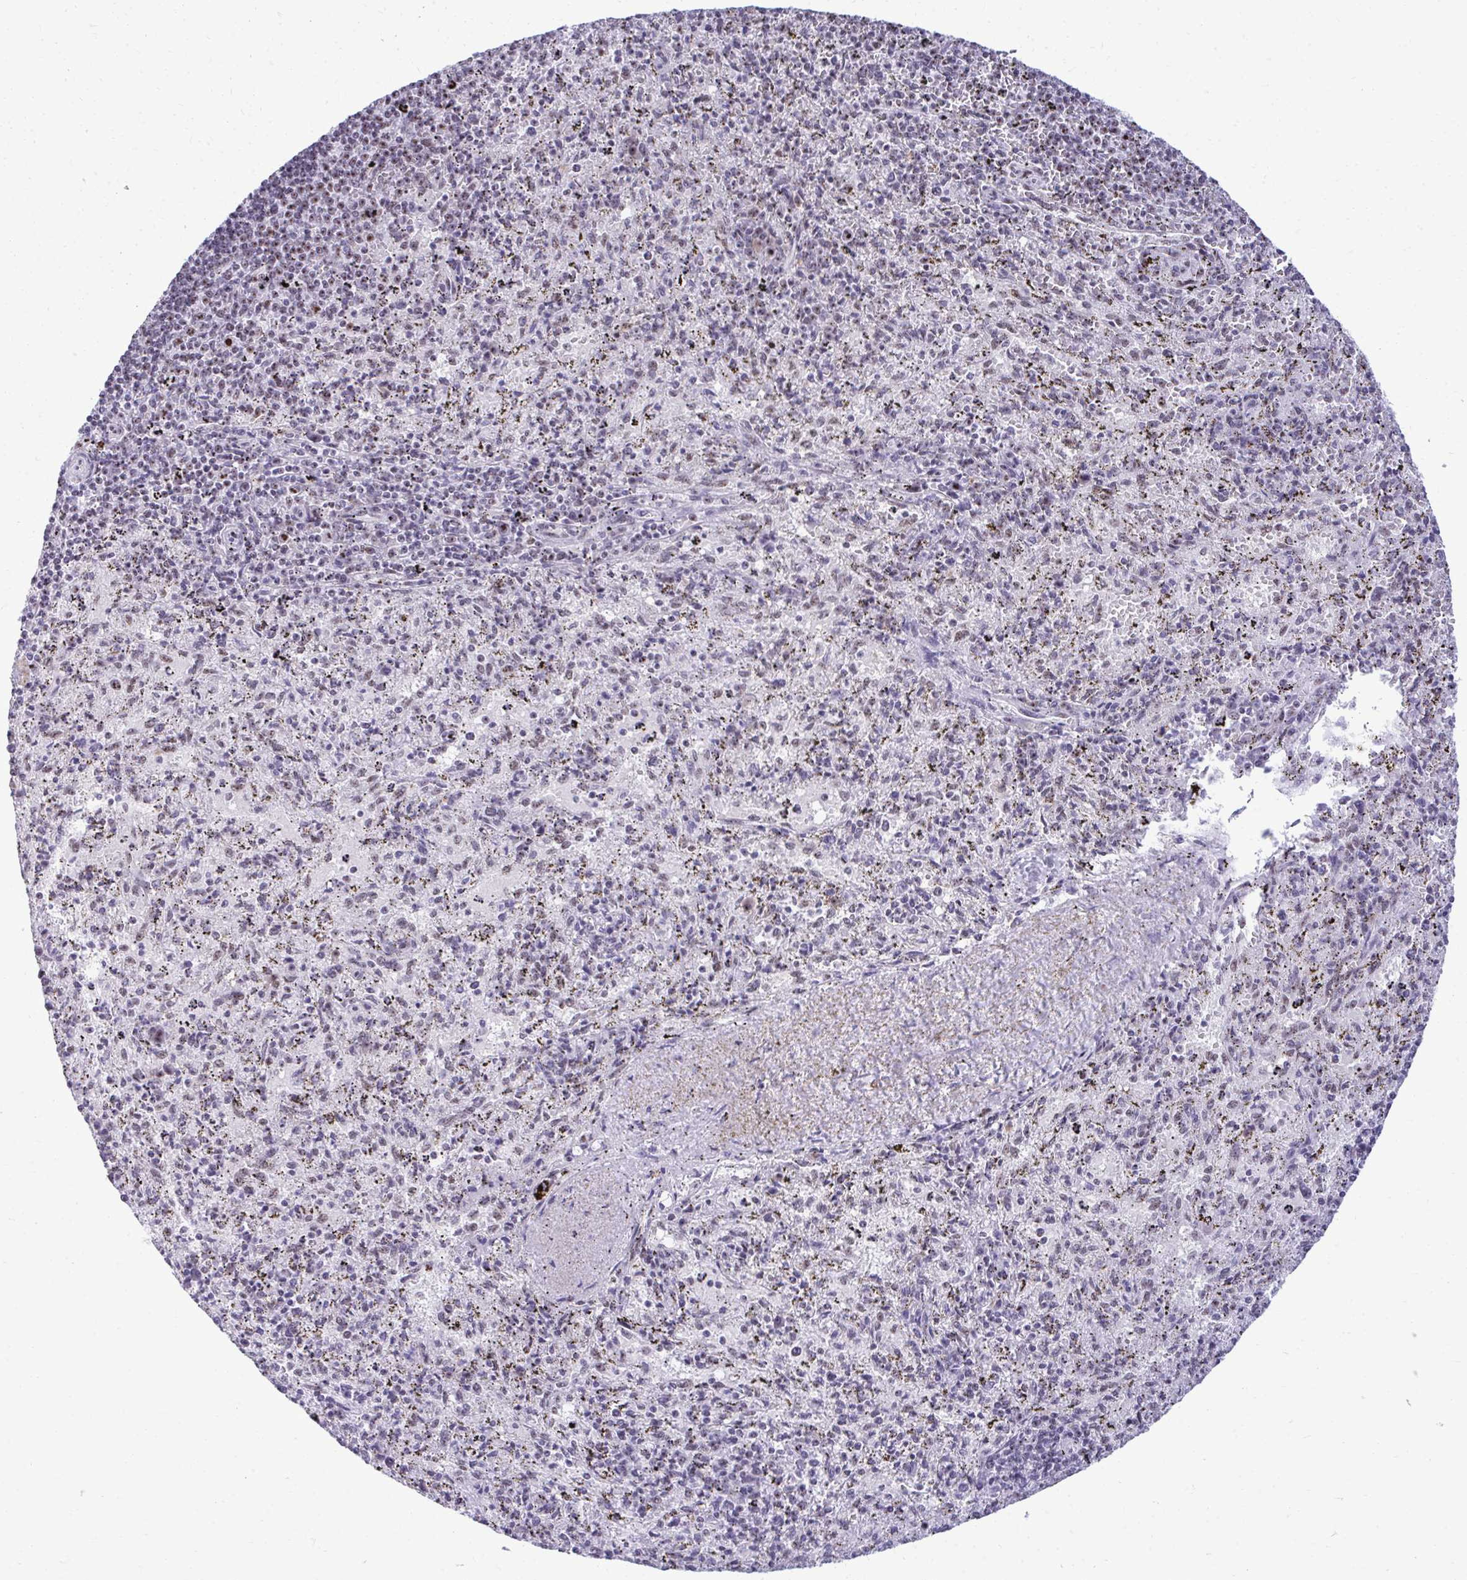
{"staining": {"intensity": "moderate", "quantity": "<25%", "location": "nuclear"}, "tissue": "spleen", "cell_type": "Cells in red pulp", "image_type": "normal", "snomed": [{"axis": "morphology", "description": "Normal tissue, NOS"}, {"axis": "topography", "description": "Spleen"}], "caption": "Immunohistochemistry (IHC) staining of benign spleen, which reveals low levels of moderate nuclear expression in approximately <25% of cells in red pulp indicating moderate nuclear protein staining. The staining was performed using DAB (3,3'-diaminobenzidine) (brown) for protein detection and nuclei were counterstained in hematoxylin (blue).", "gene": "PELP1", "patient": {"sex": "male", "age": 57}}